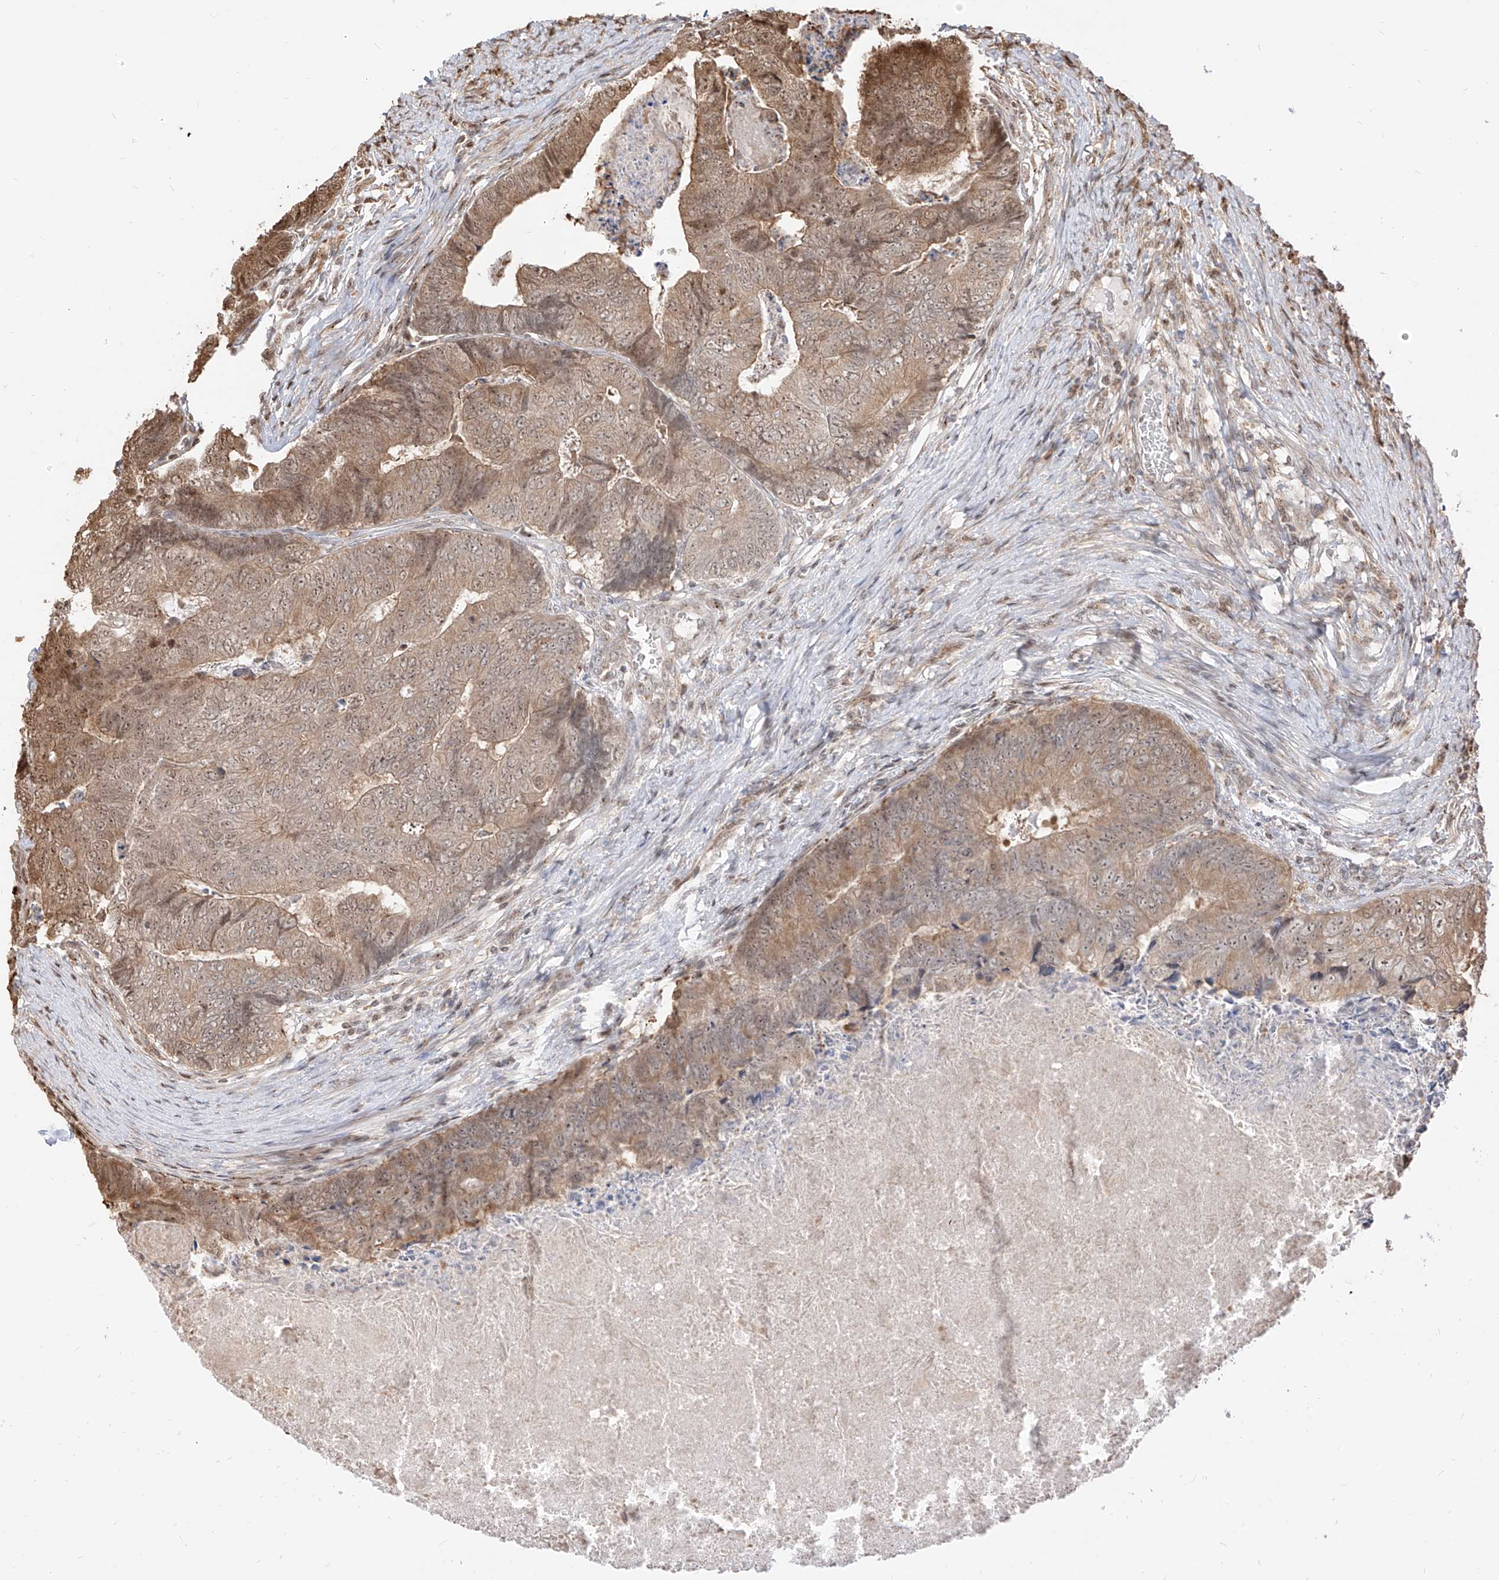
{"staining": {"intensity": "moderate", "quantity": "25%-75%", "location": "cytoplasmic/membranous,nuclear"}, "tissue": "colorectal cancer", "cell_type": "Tumor cells", "image_type": "cancer", "snomed": [{"axis": "morphology", "description": "Adenocarcinoma, NOS"}, {"axis": "topography", "description": "Colon"}], "caption": "Immunohistochemical staining of human adenocarcinoma (colorectal) shows medium levels of moderate cytoplasmic/membranous and nuclear protein positivity in approximately 25%-75% of tumor cells.", "gene": "VMP1", "patient": {"sex": "female", "age": 67}}